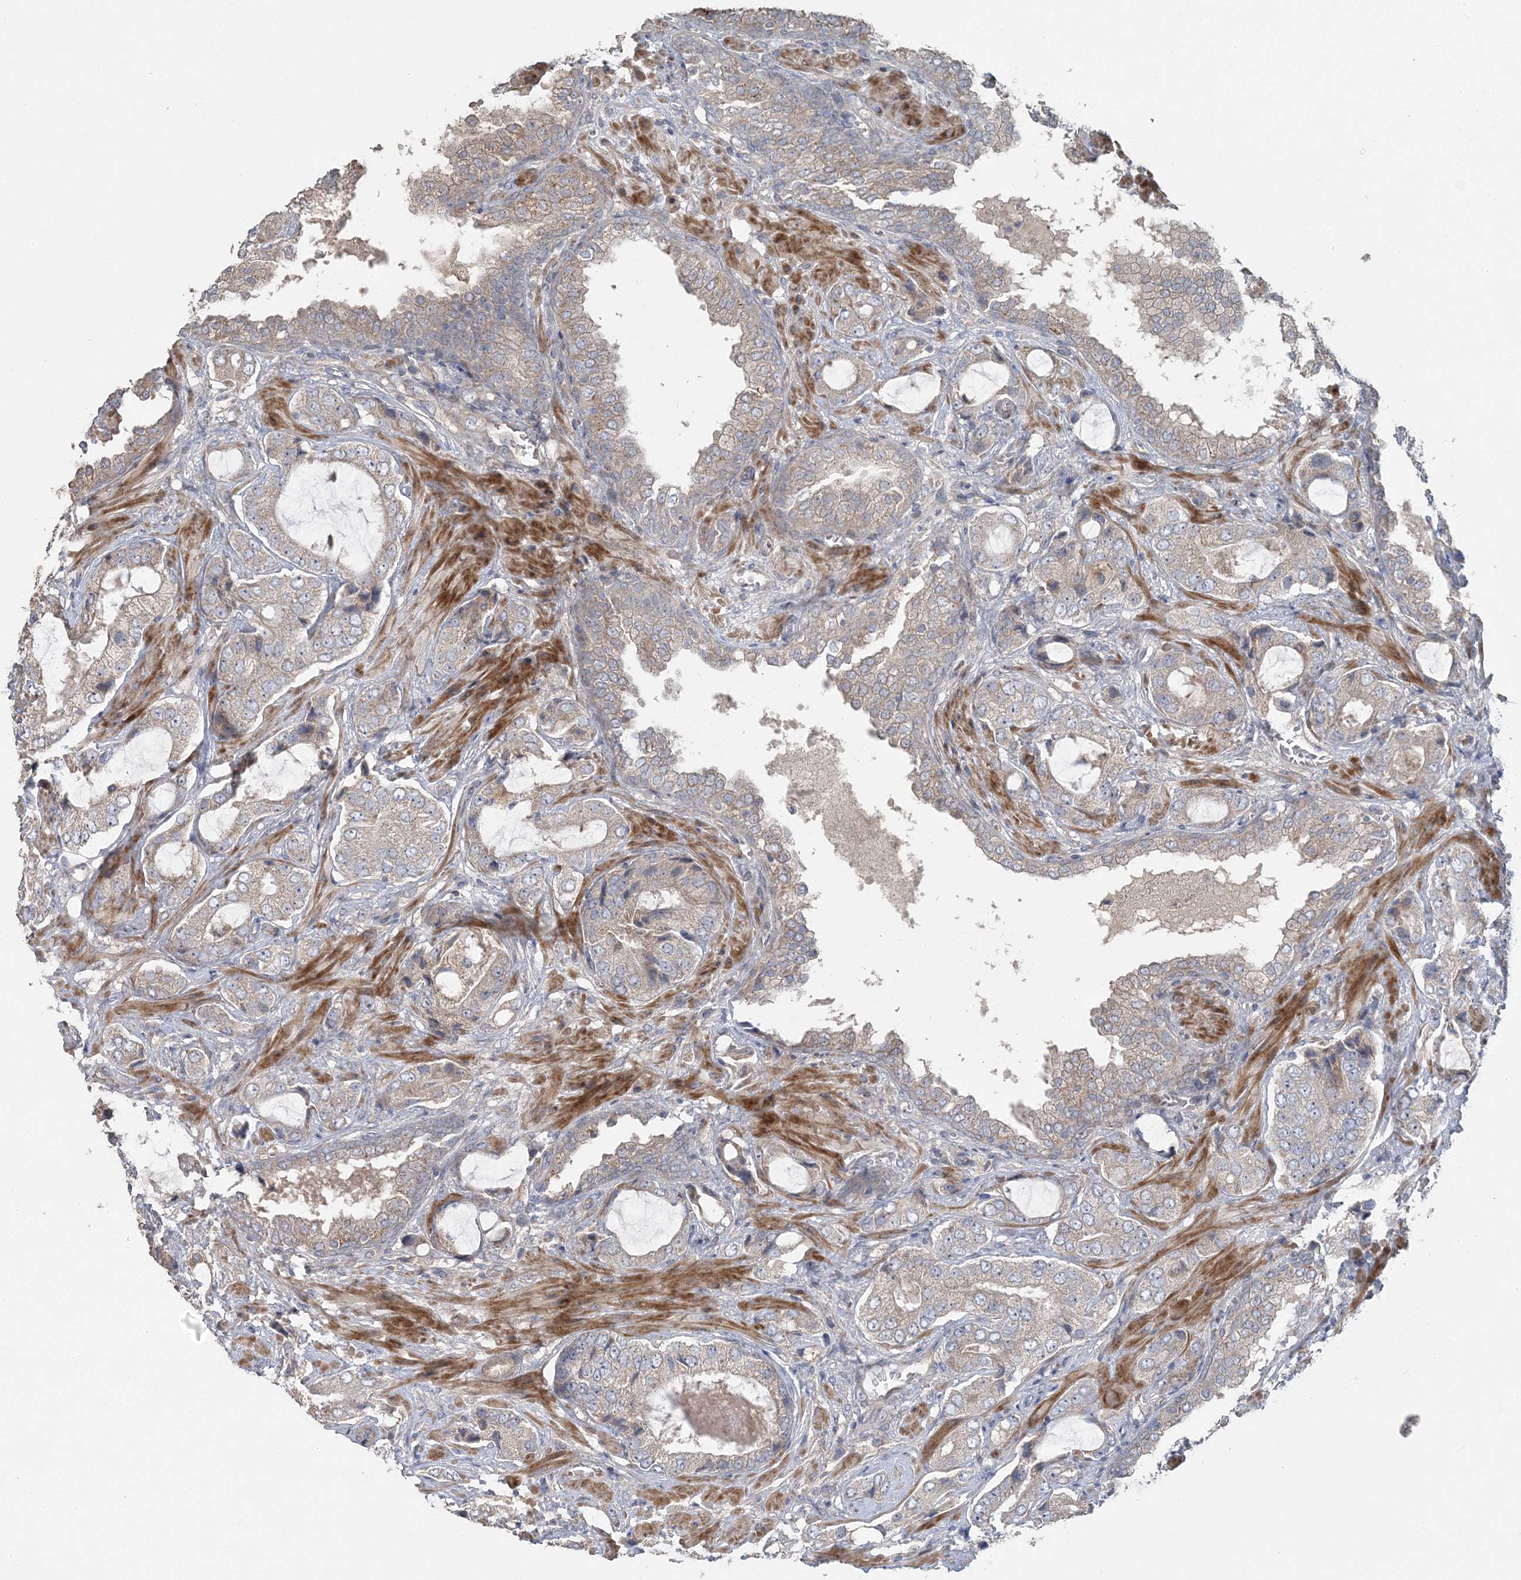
{"staining": {"intensity": "weak", "quantity": "<25%", "location": "cytoplasmic/membranous"}, "tissue": "prostate cancer", "cell_type": "Tumor cells", "image_type": "cancer", "snomed": [{"axis": "morphology", "description": "Normal tissue, NOS"}, {"axis": "morphology", "description": "Adenocarcinoma, High grade"}, {"axis": "topography", "description": "Prostate"}, {"axis": "topography", "description": "Peripheral nerve tissue"}], "caption": "There is no significant positivity in tumor cells of prostate cancer. The staining was performed using DAB (3,3'-diaminobenzidine) to visualize the protein expression in brown, while the nuclei were stained in blue with hematoxylin (Magnification: 20x).", "gene": "SLC4A10", "patient": {"sex": "male", "age": 59}}